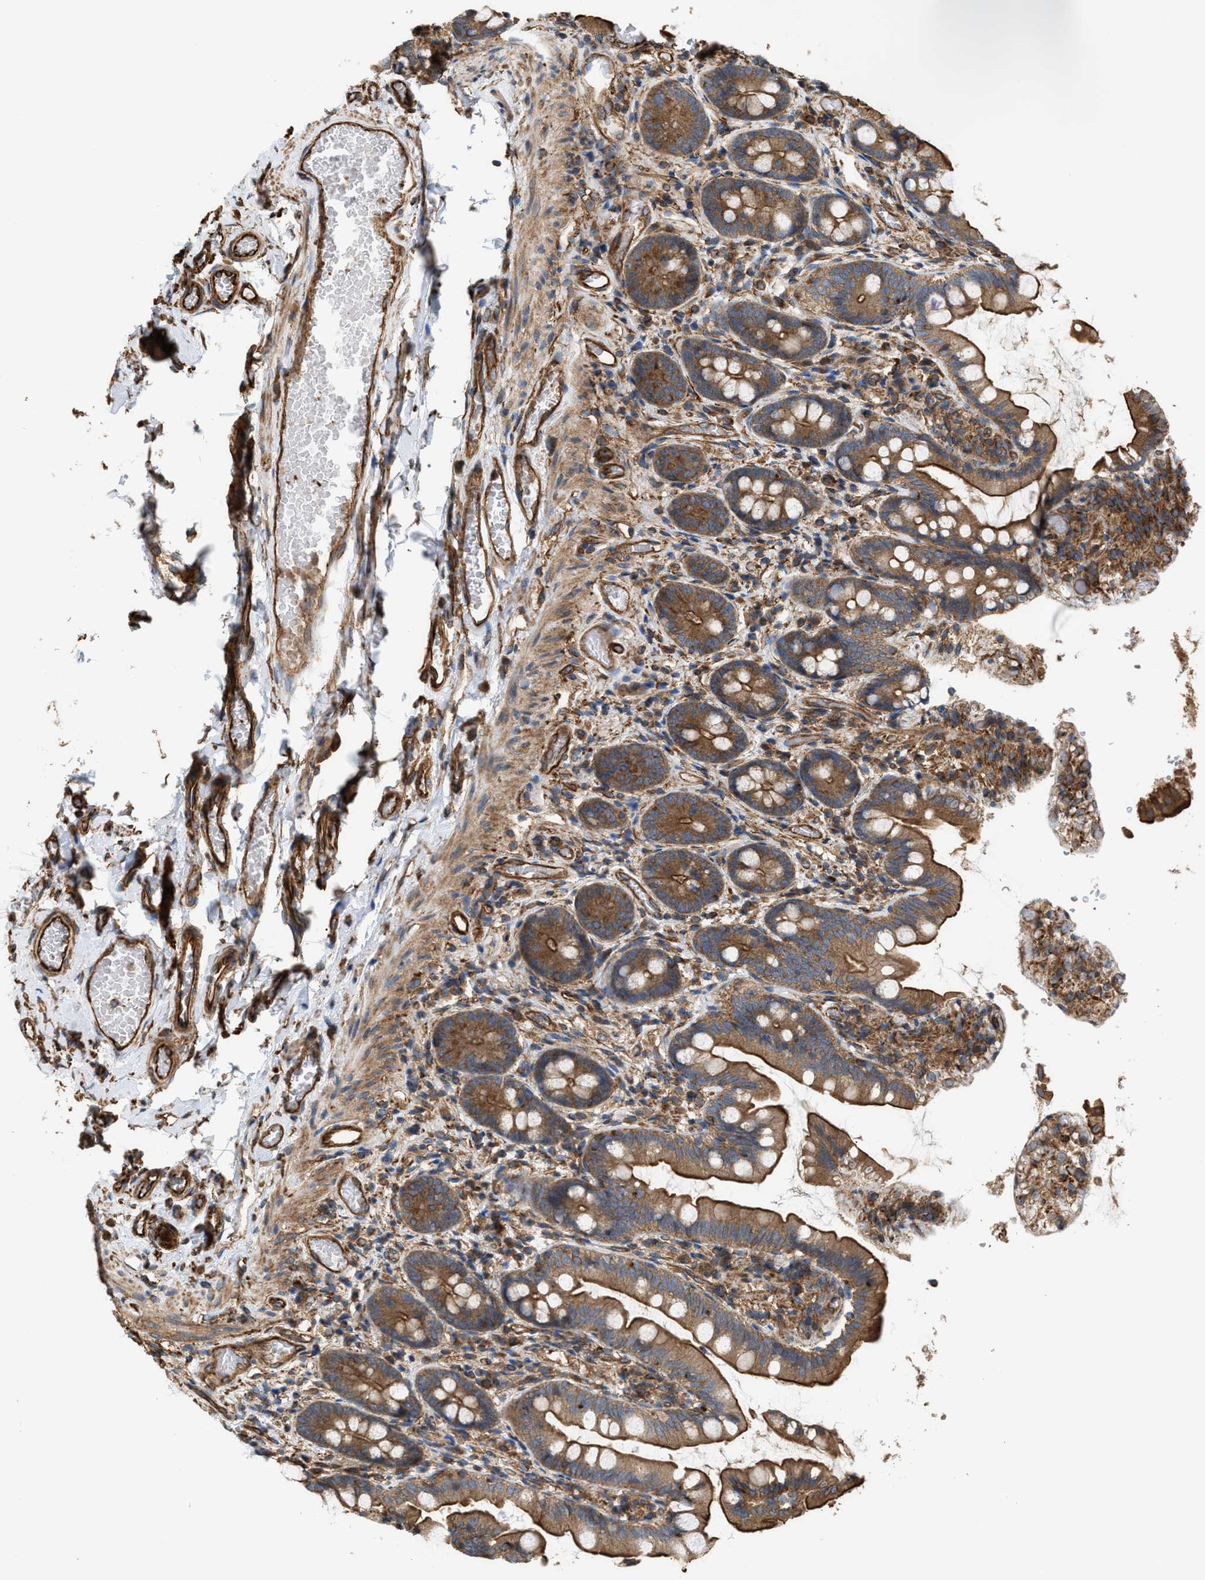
{"staining": {"intensity": "strong", "quantity": ">75%", "location": "cytoplasmic/membranous"}, "tissue": "small intestine", "cell_type": "Glandular cells", "image_type": "normal", "snomed": [{"axis": "morphology", "description": "Normal tissue, NOS"}, {"axis": "topography", "description": "Small intestine"}], "caption": "High-power microscopy captured an immunohistochemistry (IHC) image of benign small intestine, revealing strong cytoplasmic/membranous positivity in approximately >75% of glandular cells.", "gene": "EPS15L1", "patient": {"sex": "female", "age": 56}}